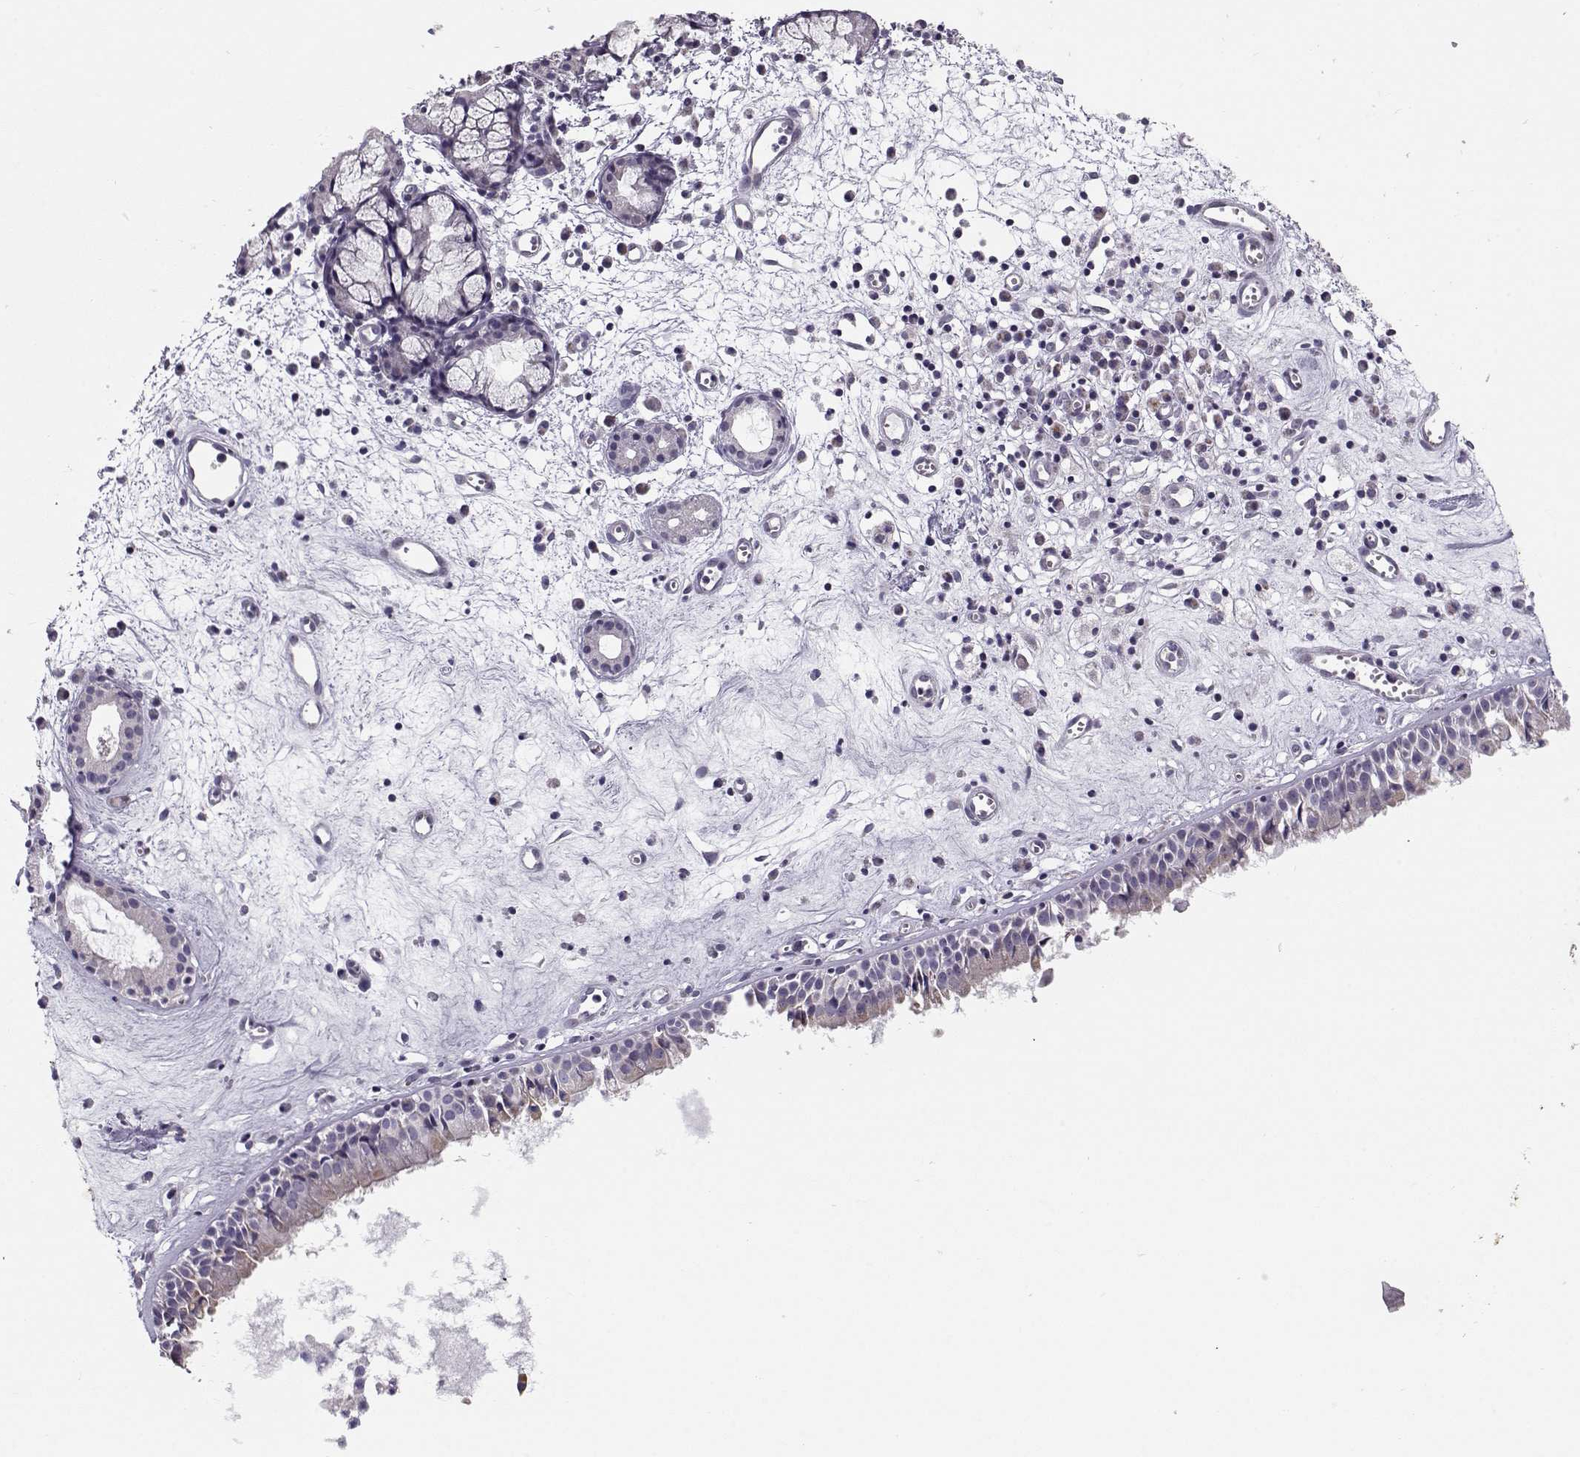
{"staining": {"intensity": "negative", "quantity": "none", "location": "none"}, "tissue": "nasopharynx", "cell_type": "Respiratory epithelial cells", "image_type": "normal", "snomed": [{"axis": "morphology", "description": "Normal tissue, NOS"}, {"axis": "topography", "description": "Nasopharynx"}], "caption": "DAB (3,3'-diaminobenzidine) immunohistochemical staining of unremarkable human nasopharynx exhibits no significant positivity in respiratory epithelial cells.", "gene": "KLF17", "patient": {"sex": "male", "age": 61}}